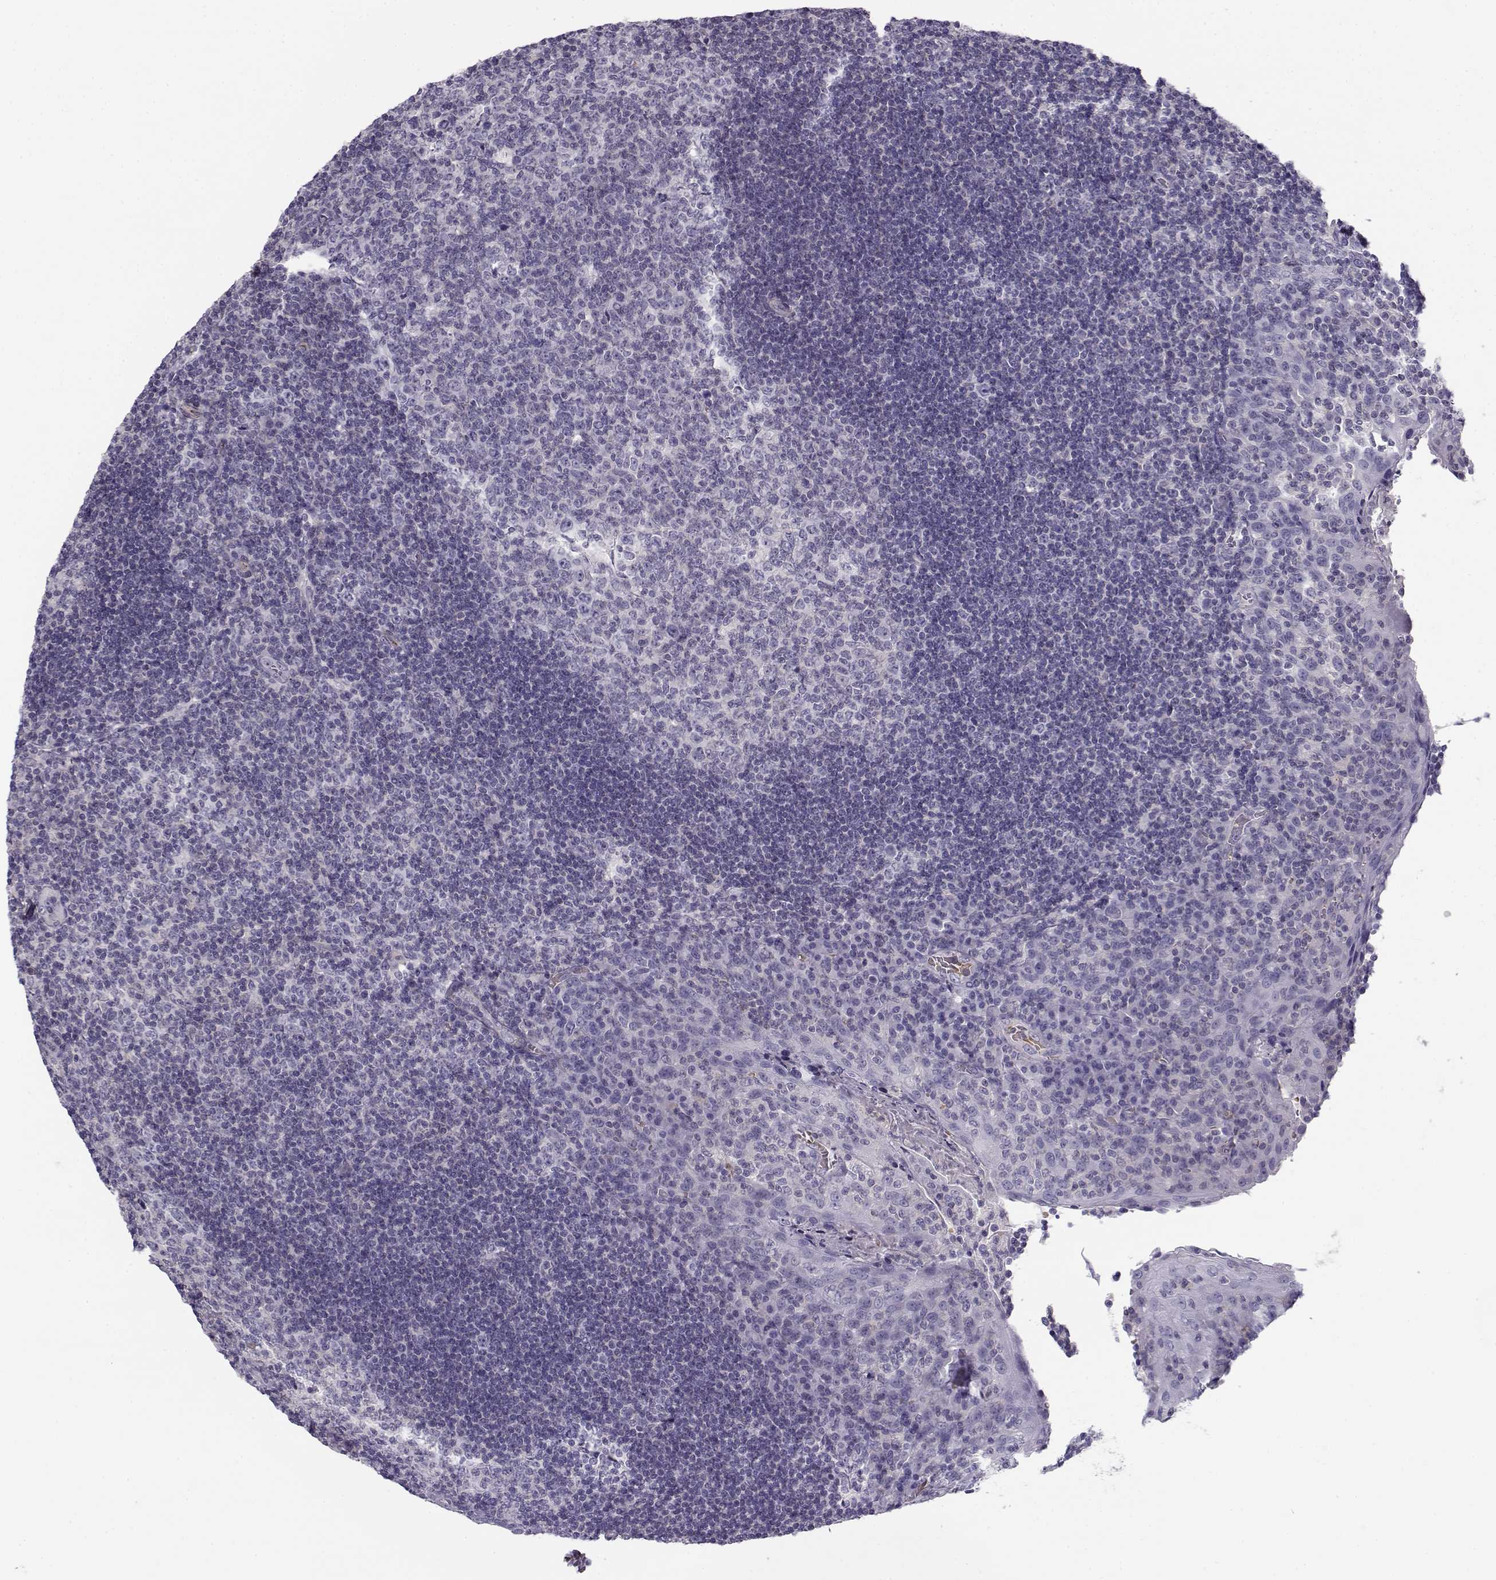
{"staining": {"intensity": "negative", "quantity": "none", "location": "none"}, "tissue": "tonsil", "cell_type": "Germinal center cells", "image_type": "normal", "snomed": [{"axis": "morphology", "description": "Normal tissue, NOS"}, {"axis": "topography", "description": "Tonsil"}], "caption": "The histopathology image shows no significant staining in germinal center cells of tonsil.", "gene": "MYO1A", "patient": {"sex": "male", "age": 17}}